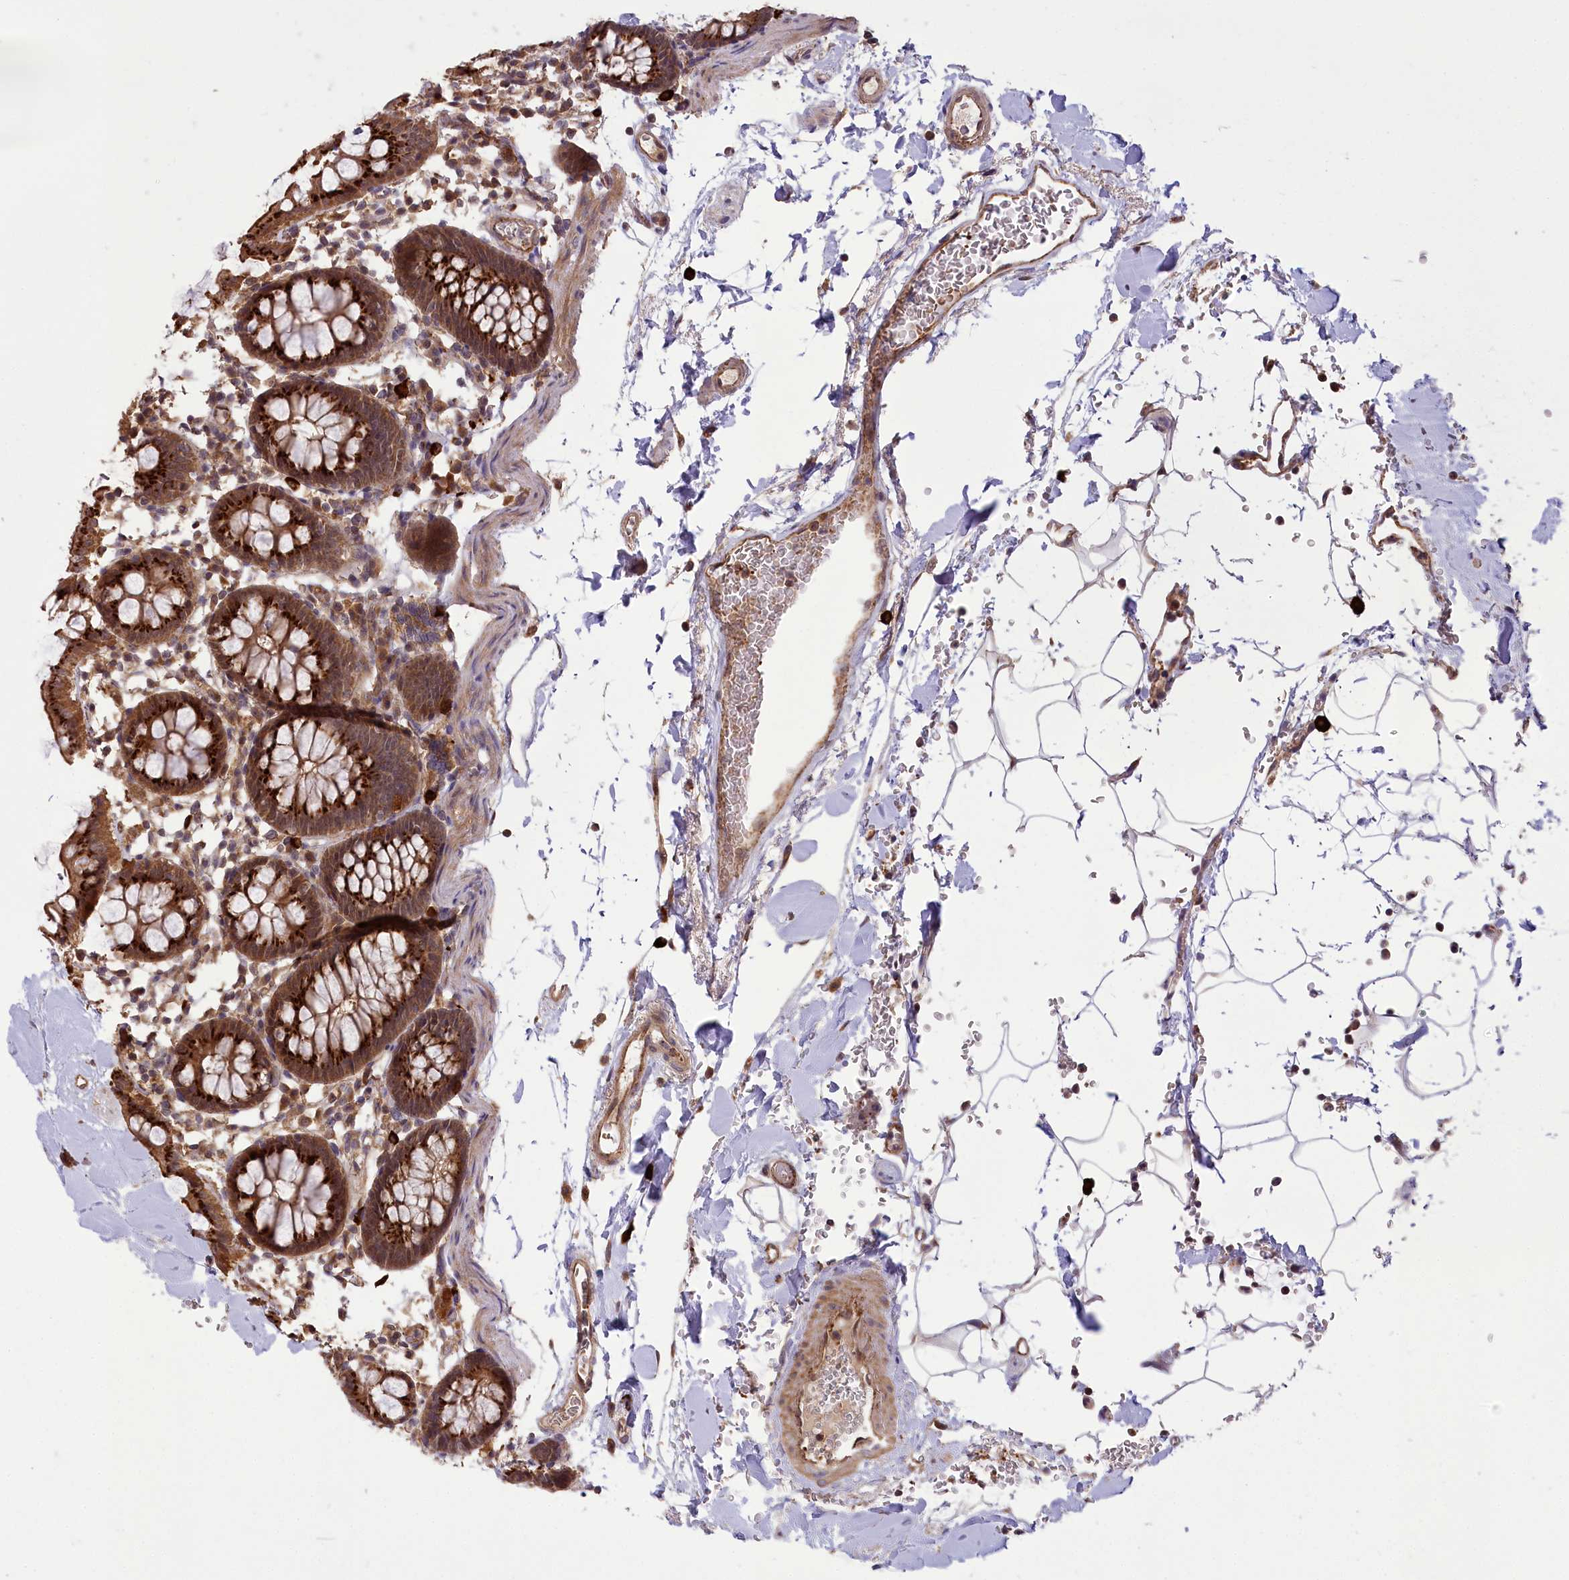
{"staining": {"intensity": "moderate", "quantity": ">75%", "location": "cytoplasmic/membranous"}, "tissue": "colon", "cell_type": "Endothelial cells", "image_type": "normal", "snomed": [{"axis": "morphology", "description": "Normal tissue, NOS"}, {"axis": "topography", "description": "Colon"}], "caption": "The micrograph reveals immunohistochemical staining of benign colon. There is moderate cytoplasmic/membranous staining is seen in about >75% of endothelial cells.", "gene": "CARD19", "patient": {"sex": "male", "age": 75}}